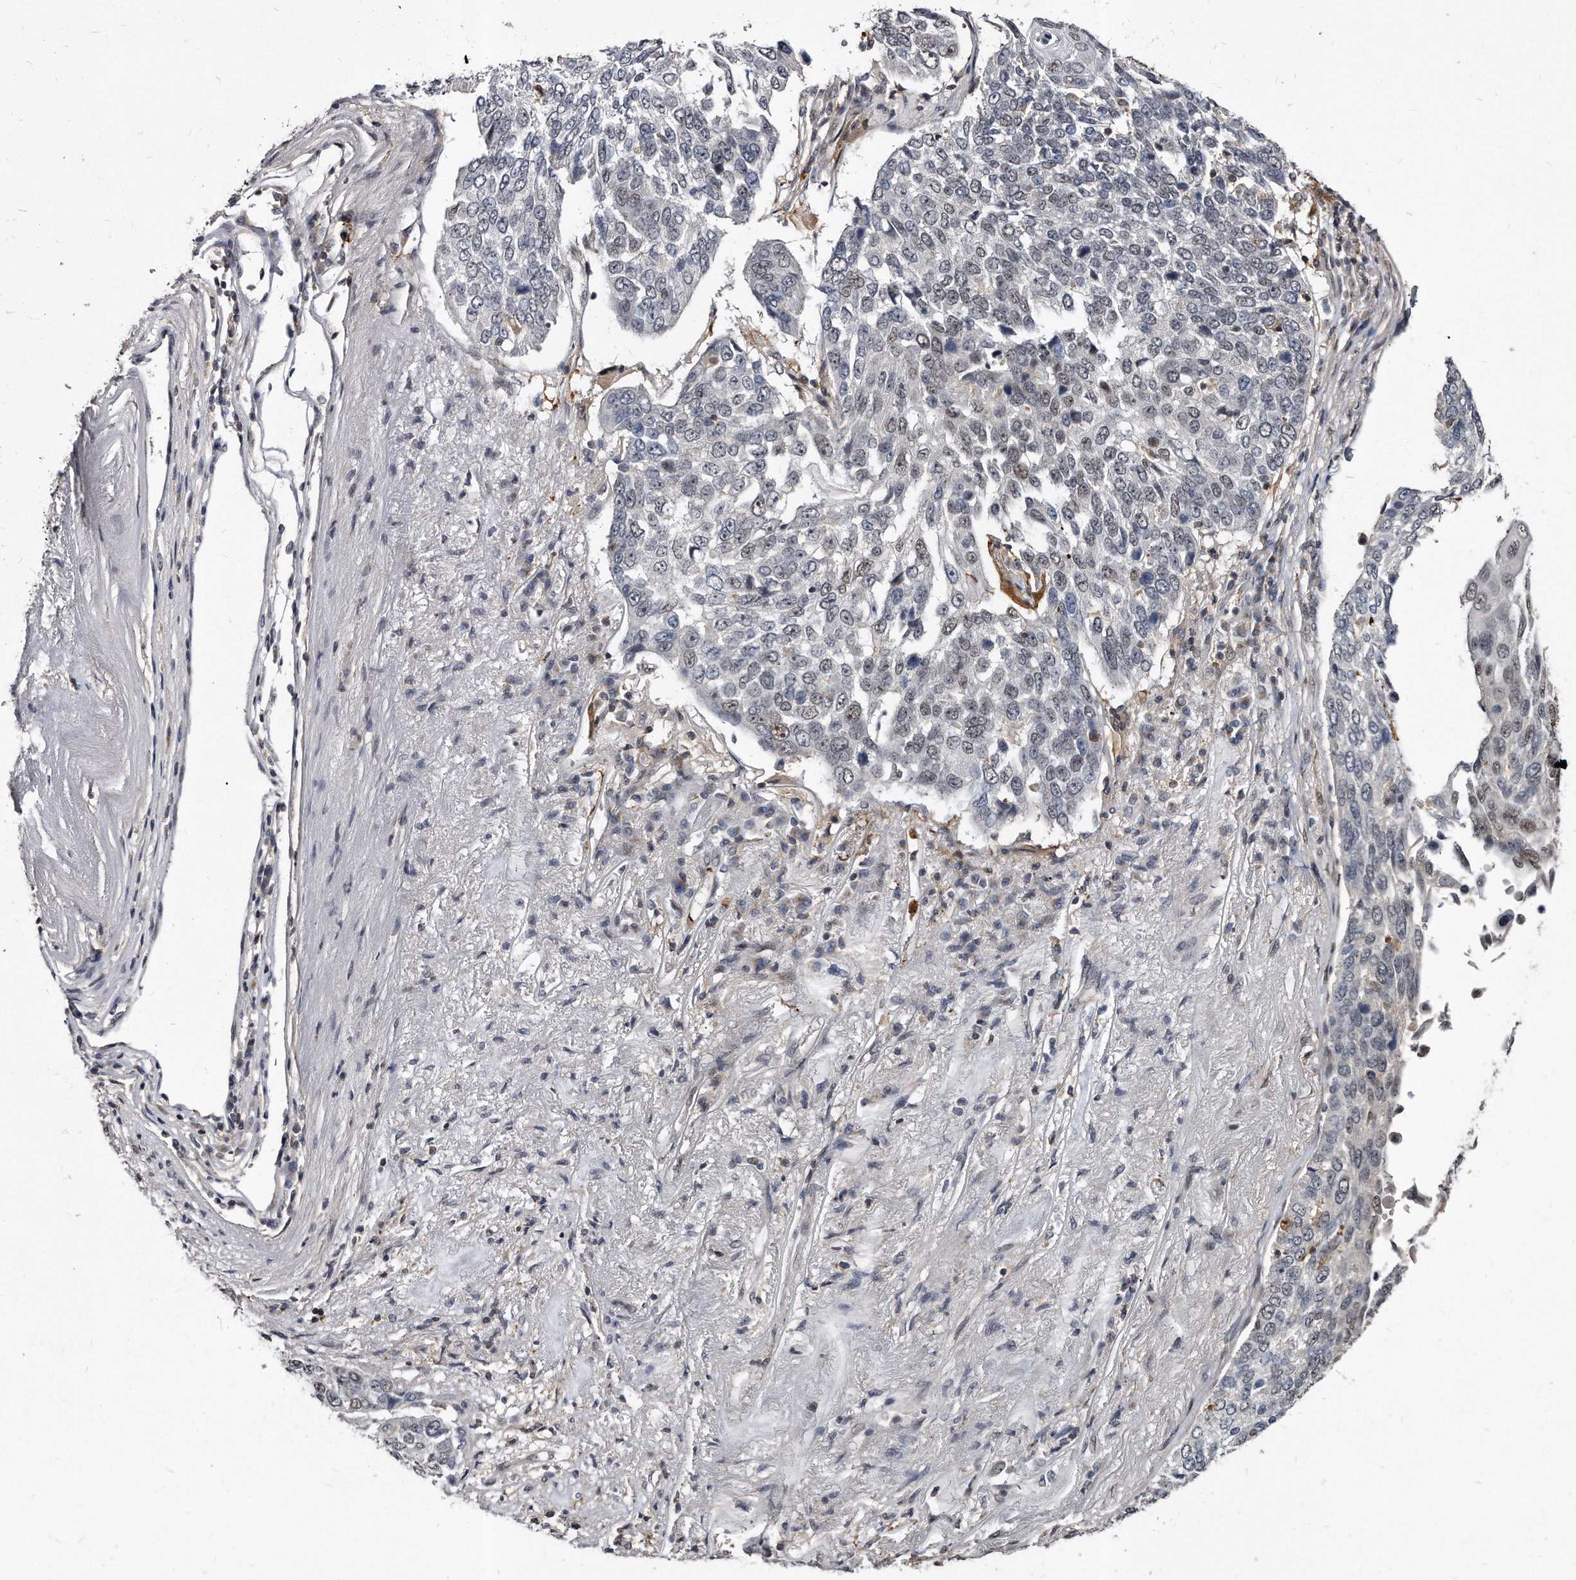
{"staining": {"intensity": "negative", "quantity": "none", "location": "none"}, "tissue": "lung cancer", "cell_type": "Tumor cells", "image_type": "cancer", "snomed": [{"axis": "morphology", "description": "Squamous cell carcinoma, NOS"}, {"axis": "topography", "description": "Lung"}], "caption": "This photomicrograph is of lung cancer stained with immunohistochemistry (IHC) to label a protein in brown with the nuclei are counter-stained blue. There is no staining in tumor cells.", "gene": "KLHDC3", "patient": {"sex": "male", "age": 66}}